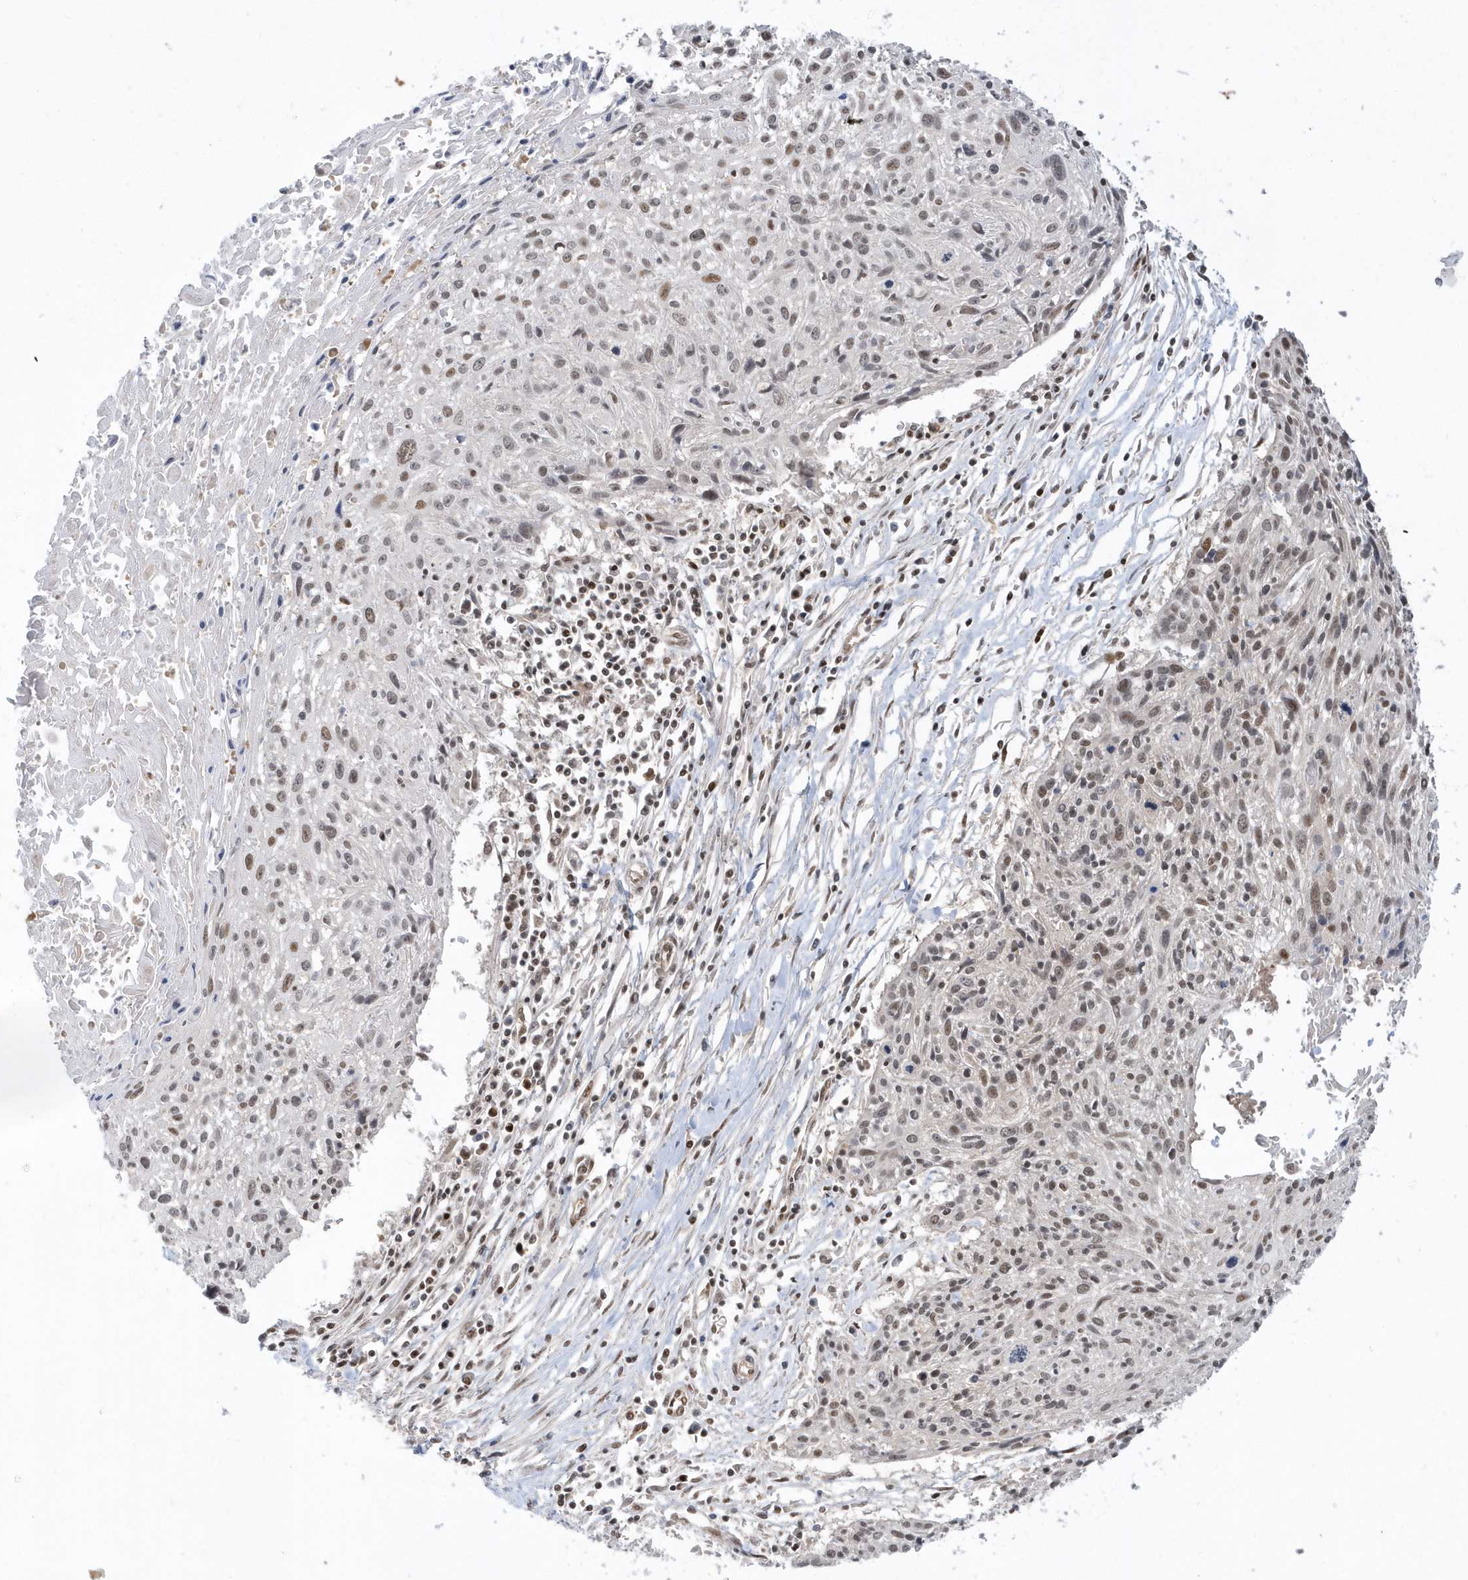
{"staining": {"intensity": "moderate", "quantity": "25%-75%", "location": "nuclear"}, "tissue": "cervical cancer", "cell_type": "Tumor cells", "image_type": "cancer", "snomed": [{"axis": "morphology", "description": "Squamous cell carcinoma, NOS"}, {"axis": "topography", "description": "Cervix"}], "caption": "A micrograph showing moderate nuclear staining in approximately 25%-75% of tumor cells in cervical squamous cell carcinoma, as visualized by brown immunohistochemical staining.", "gene": "SEPHS1", "patient": {"sex": "female", "age": 51}}